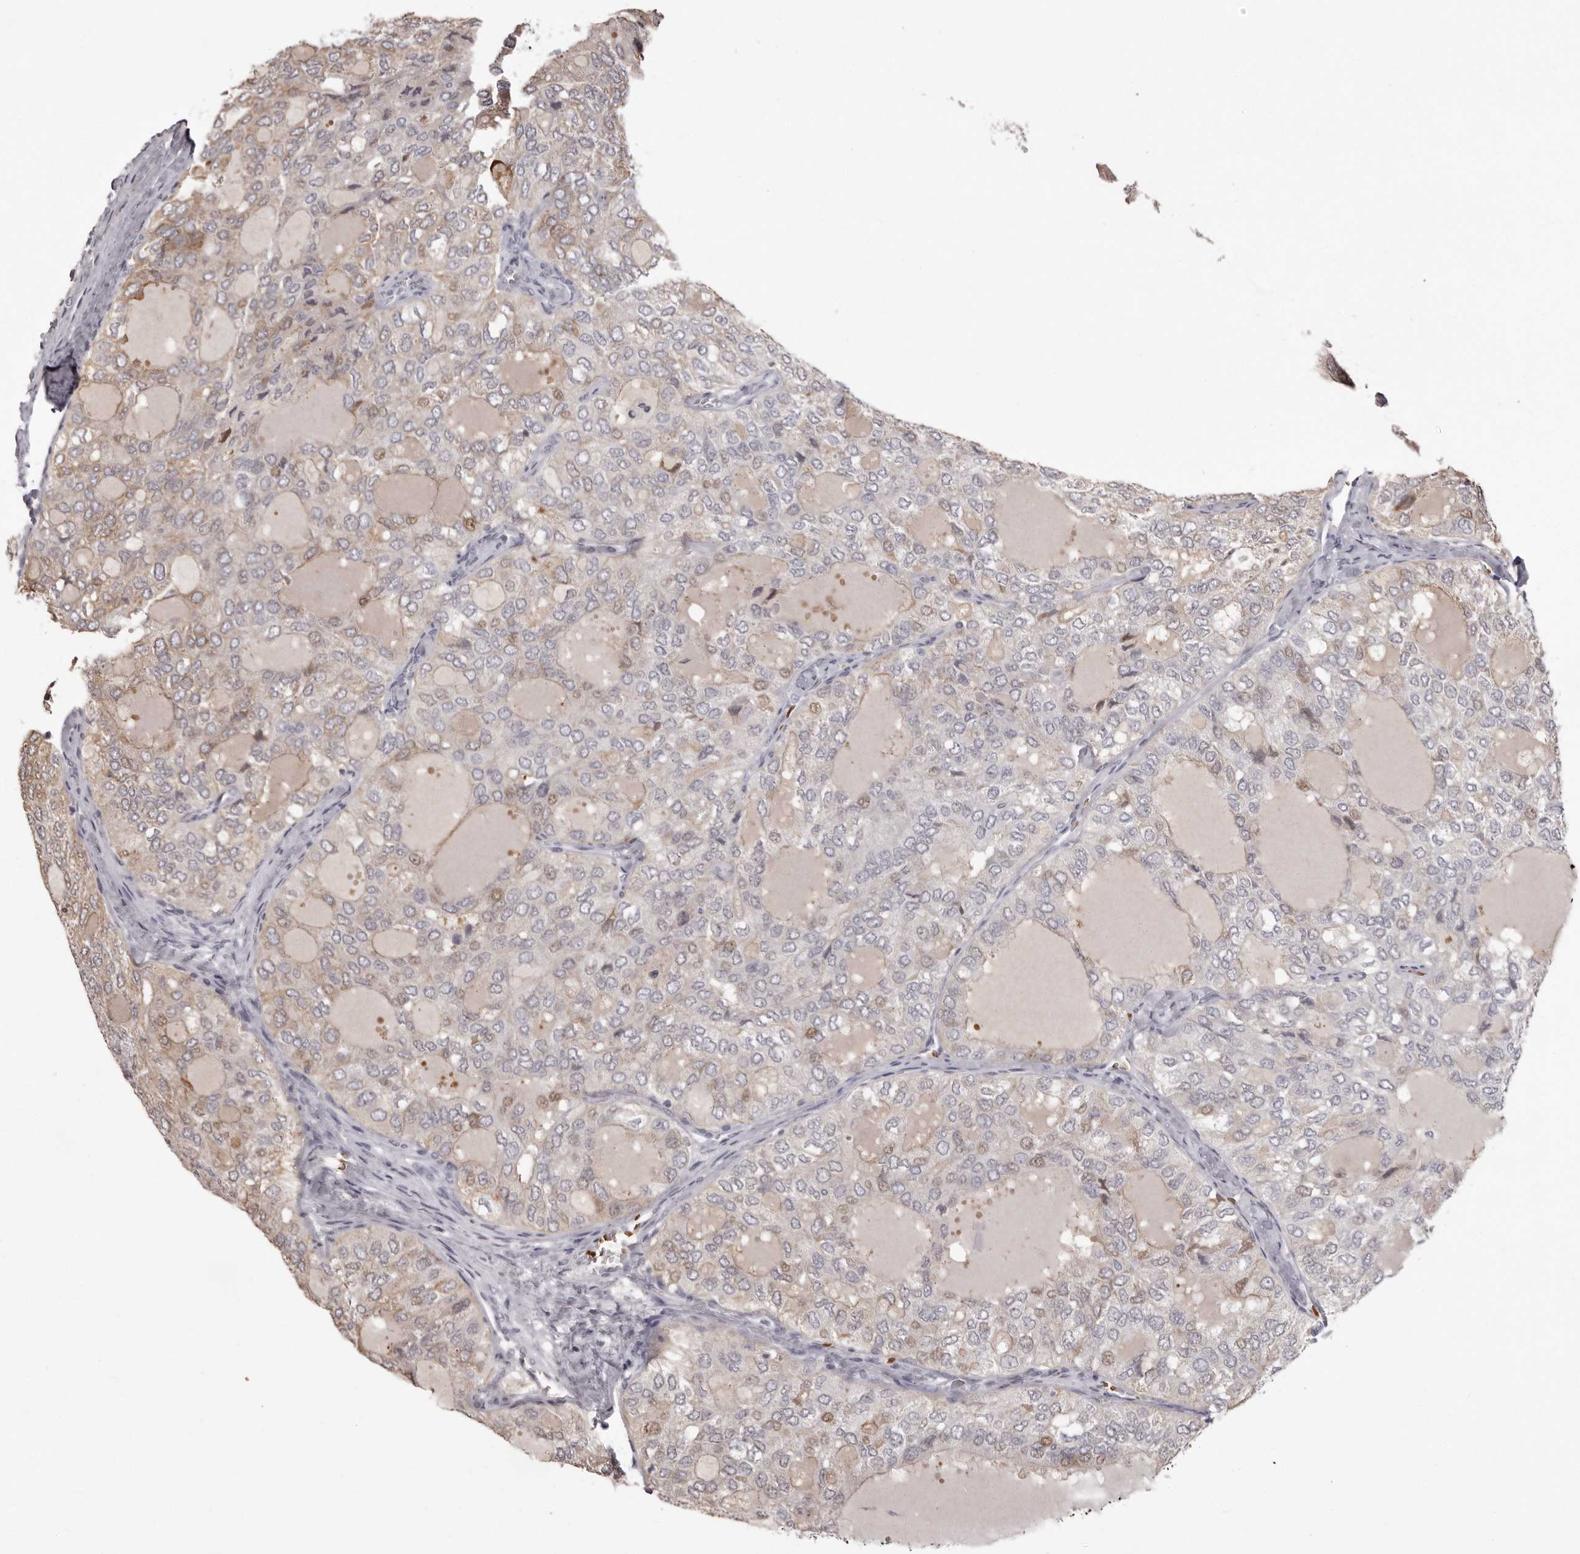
{"staining": {"intensity": "moderate", "quantity": "<25%", "location": "cytoplasmic/membranous,nuclear"}, "tissue": "thyroid cancer", "cell_type": "Tumor cells", "image_type": "cancer", "snomed": [{"axis": "morphology", "description": "Follicular adenoma carcinoma, NOS"}, {"axis": "topography", "description": "Thyroid gland"}], "caption": "Protein staining by immunohistochemistry (IHC) shows moderate cytoplasmic/membranous and nuclear positivity in approximately <25% of tumor cells in thyroid follicular adenoma carcinoma.", "gene": "C8orf74", "patient": {"sex": "male", "age": 75}}